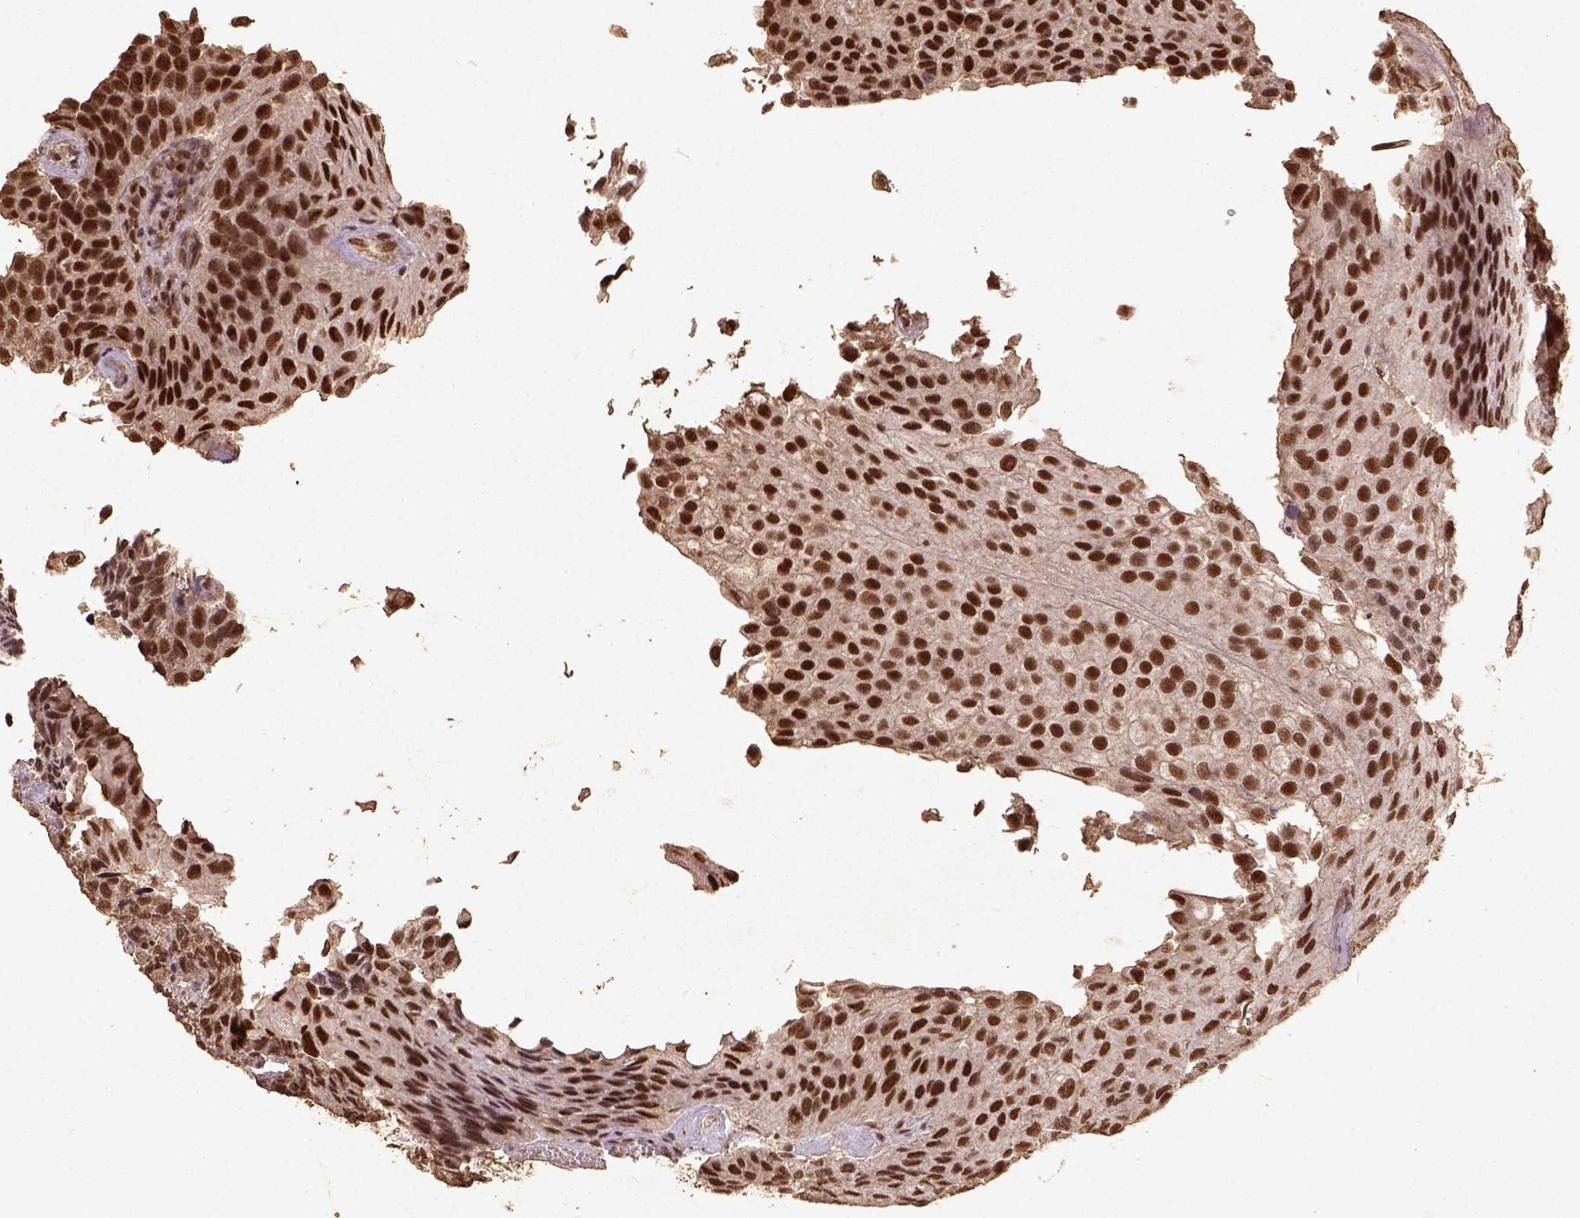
{"staining": {"intensity": "strong", "quantity": ">75%", "location": "nuclear"}, "tissue": "urothelial cancer", "cell_type": "Tumor cells", "image_type": "cancer", "snomed": [{"axis": "morphology", "description": "Urothelial carcinoma, NOS"}, {"axis": "topography", "description": "Urinary bladder"}], "caption": "DAB (3,3'-diaminobenzidine) immunohistochemical staining of transitional cell carcinoma shows strong nuclear protein positivity in approximately >75% of tumor cells.", "gene": "NACC1", "patient": {"sex": "male", "age": 87}}